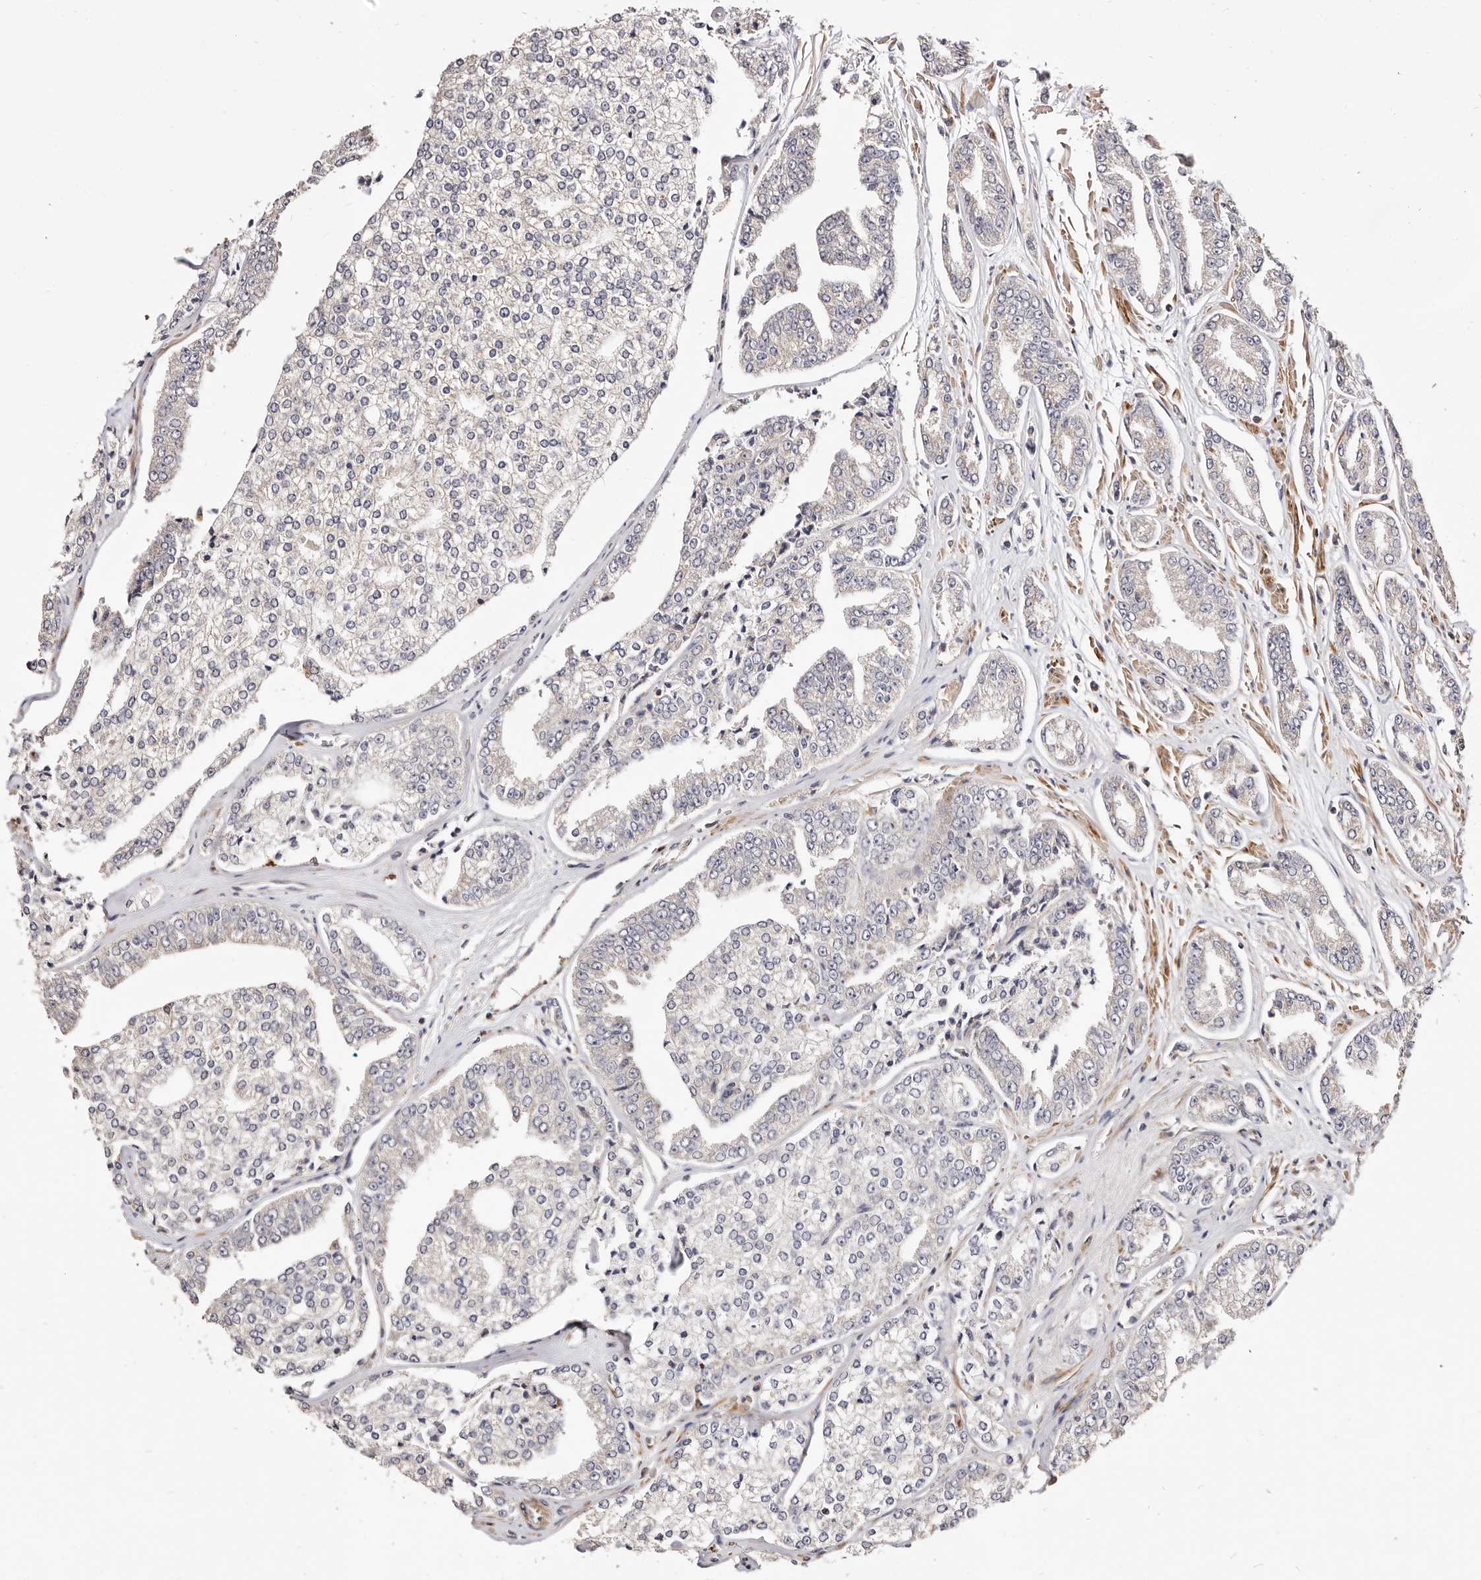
{"staining": {"intensity": "weak", "quantity": "<25%", "location": "cytoplasmic/membranous"}, "tissue": "prostate cancer", "cell_type": "Tumor cells", "image_type": "cancer", "snomed": [{"axis": "morphology", "description": "Adenocarcinoma, High grade"}, {"axis": "topography", "description": "Prostate"}], "caption": "Prostate cancer stained for a protein using immunohistochemistry (IHC) shows no expression tumor cells.", "gene": "MAPK1", "patient": {"sex": "male", "age": 71}}